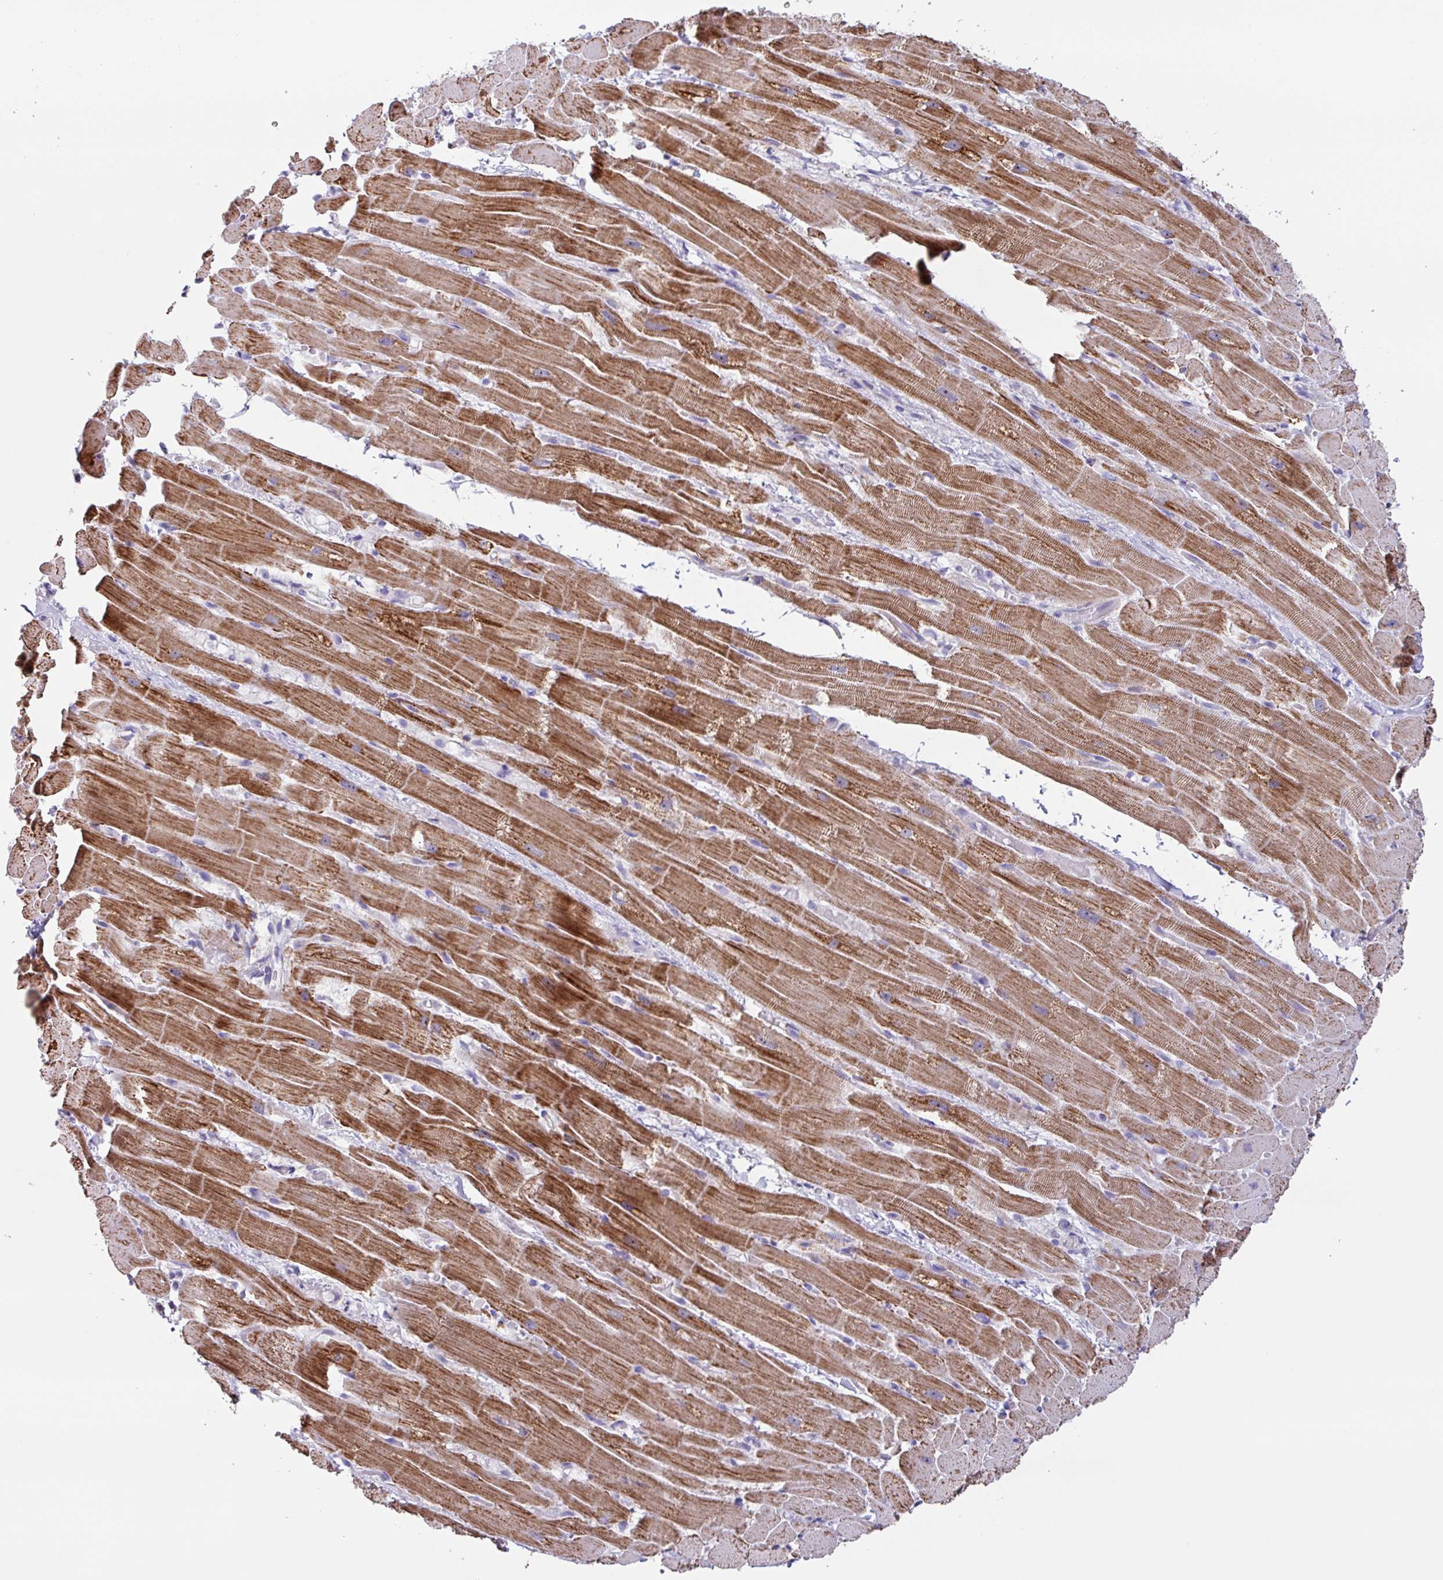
{"staining": {"intensity": "moderate", "quantity": ">75%", "location": "cytoplasmic/membranous"}, "tissue": "heart muscle", "cell_type": "Cardiomyocytes", "image_type": "normal", "snomed": [{"axis": "morphology", "description": "Normal tissue, NOS"}, {"axis": "topography", "description": "Heart"}], "caption": "Moderate cytoplasmic/membranous staining is identified in approximately >75% of cardiomyocytes in benign heart muscle.", "gene": "MT", "patient": {"sex": "male", "age": 37}}